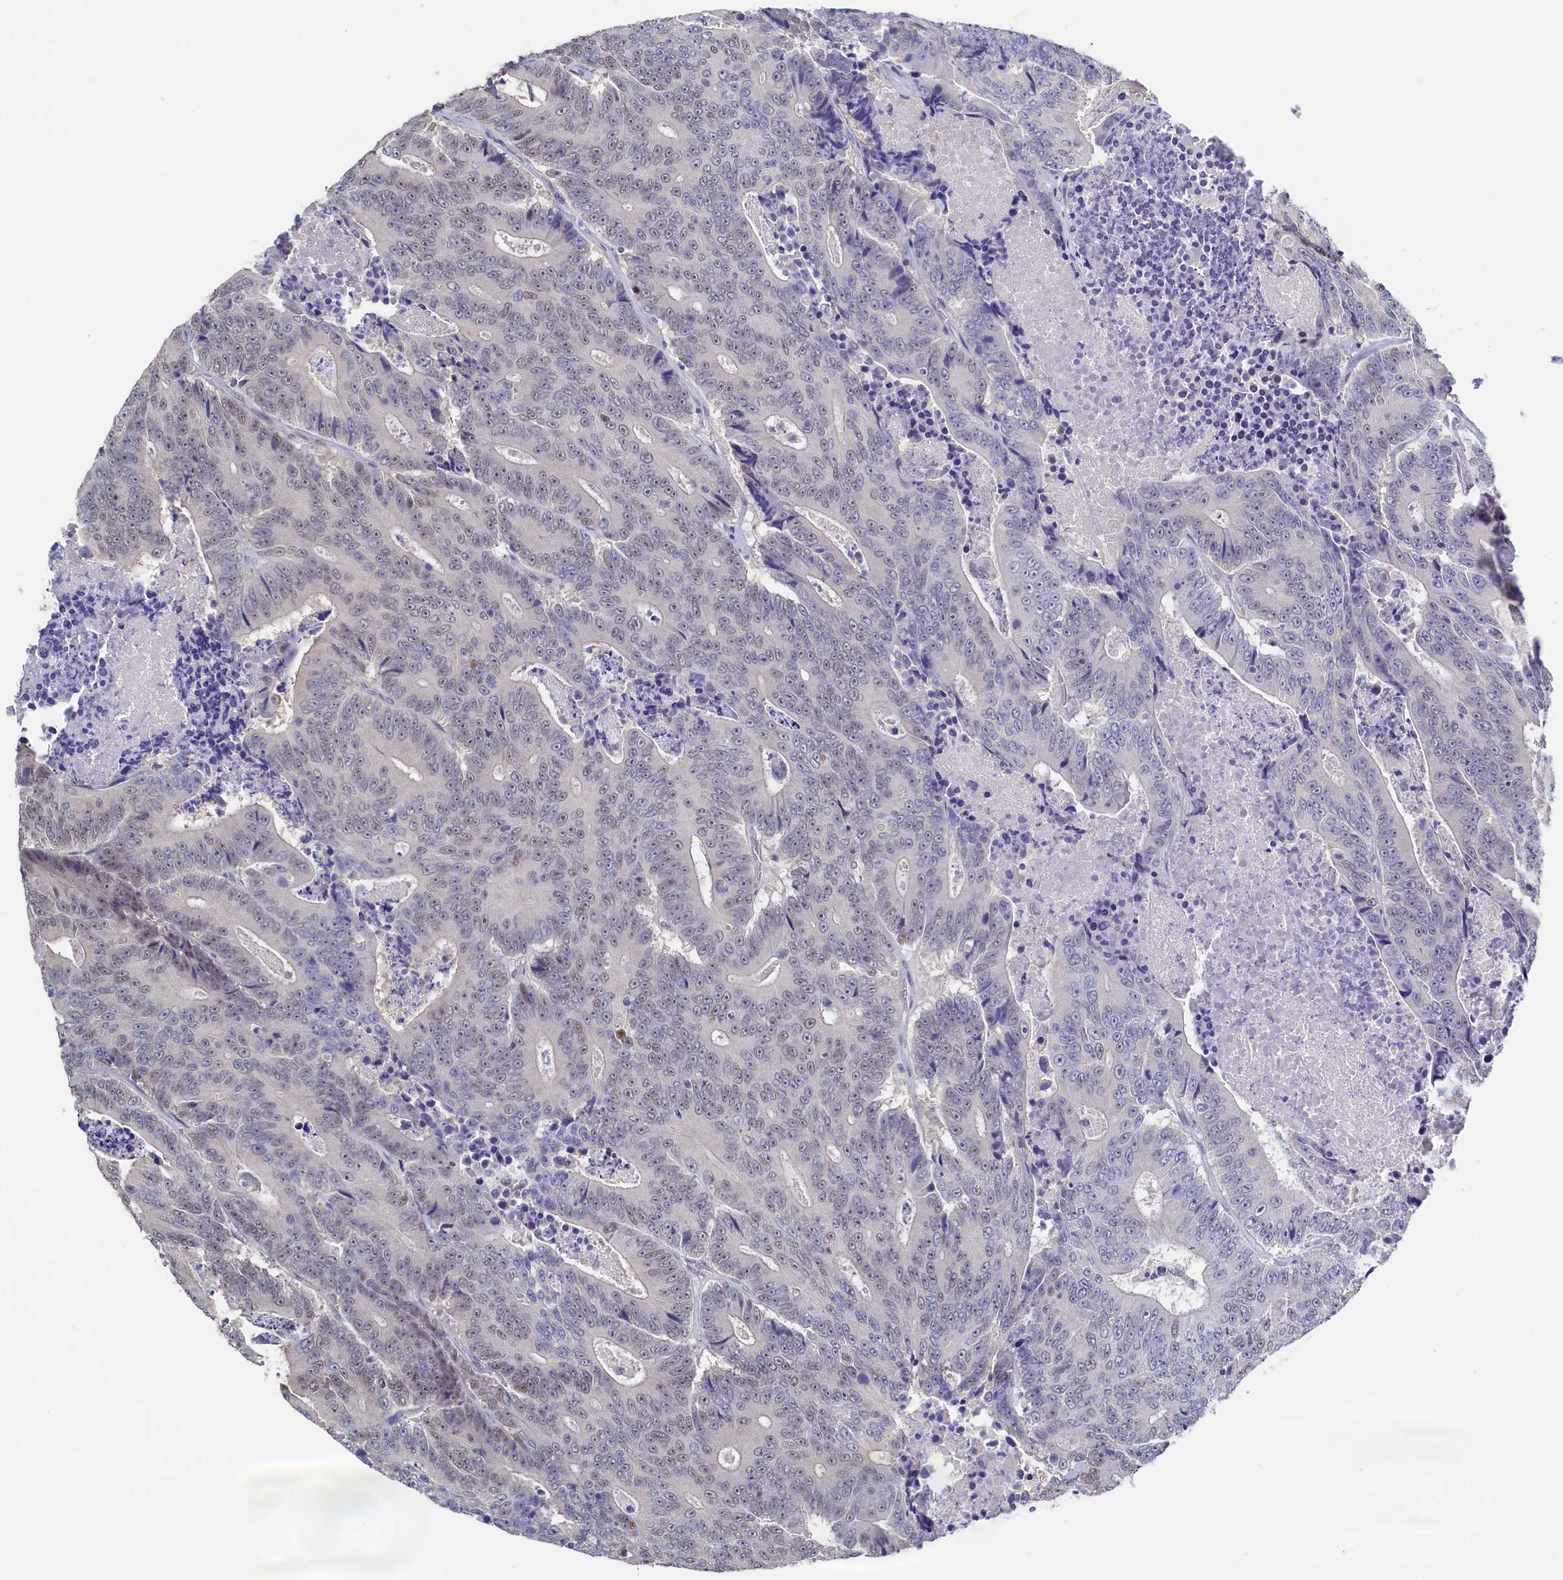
{"staining": {"intensity": "negative", "quantity": "none", "location": "none"}, "tissue": "colorectal cancer", "cell_type": "Tumor cells", "image_type": "cancer", "snomed": [{"axis": "morphology", "description": "Adenocarcinoma, NOS"}, {"axis": "topography", "description": "Colon"}], "caption": "The photomicrograph demonstrates no significant expression in tumor cells of adenocarcinoma (colorectal).", "gene": "MOSPD3", "patient": {"sex": "male", "age": 83}}